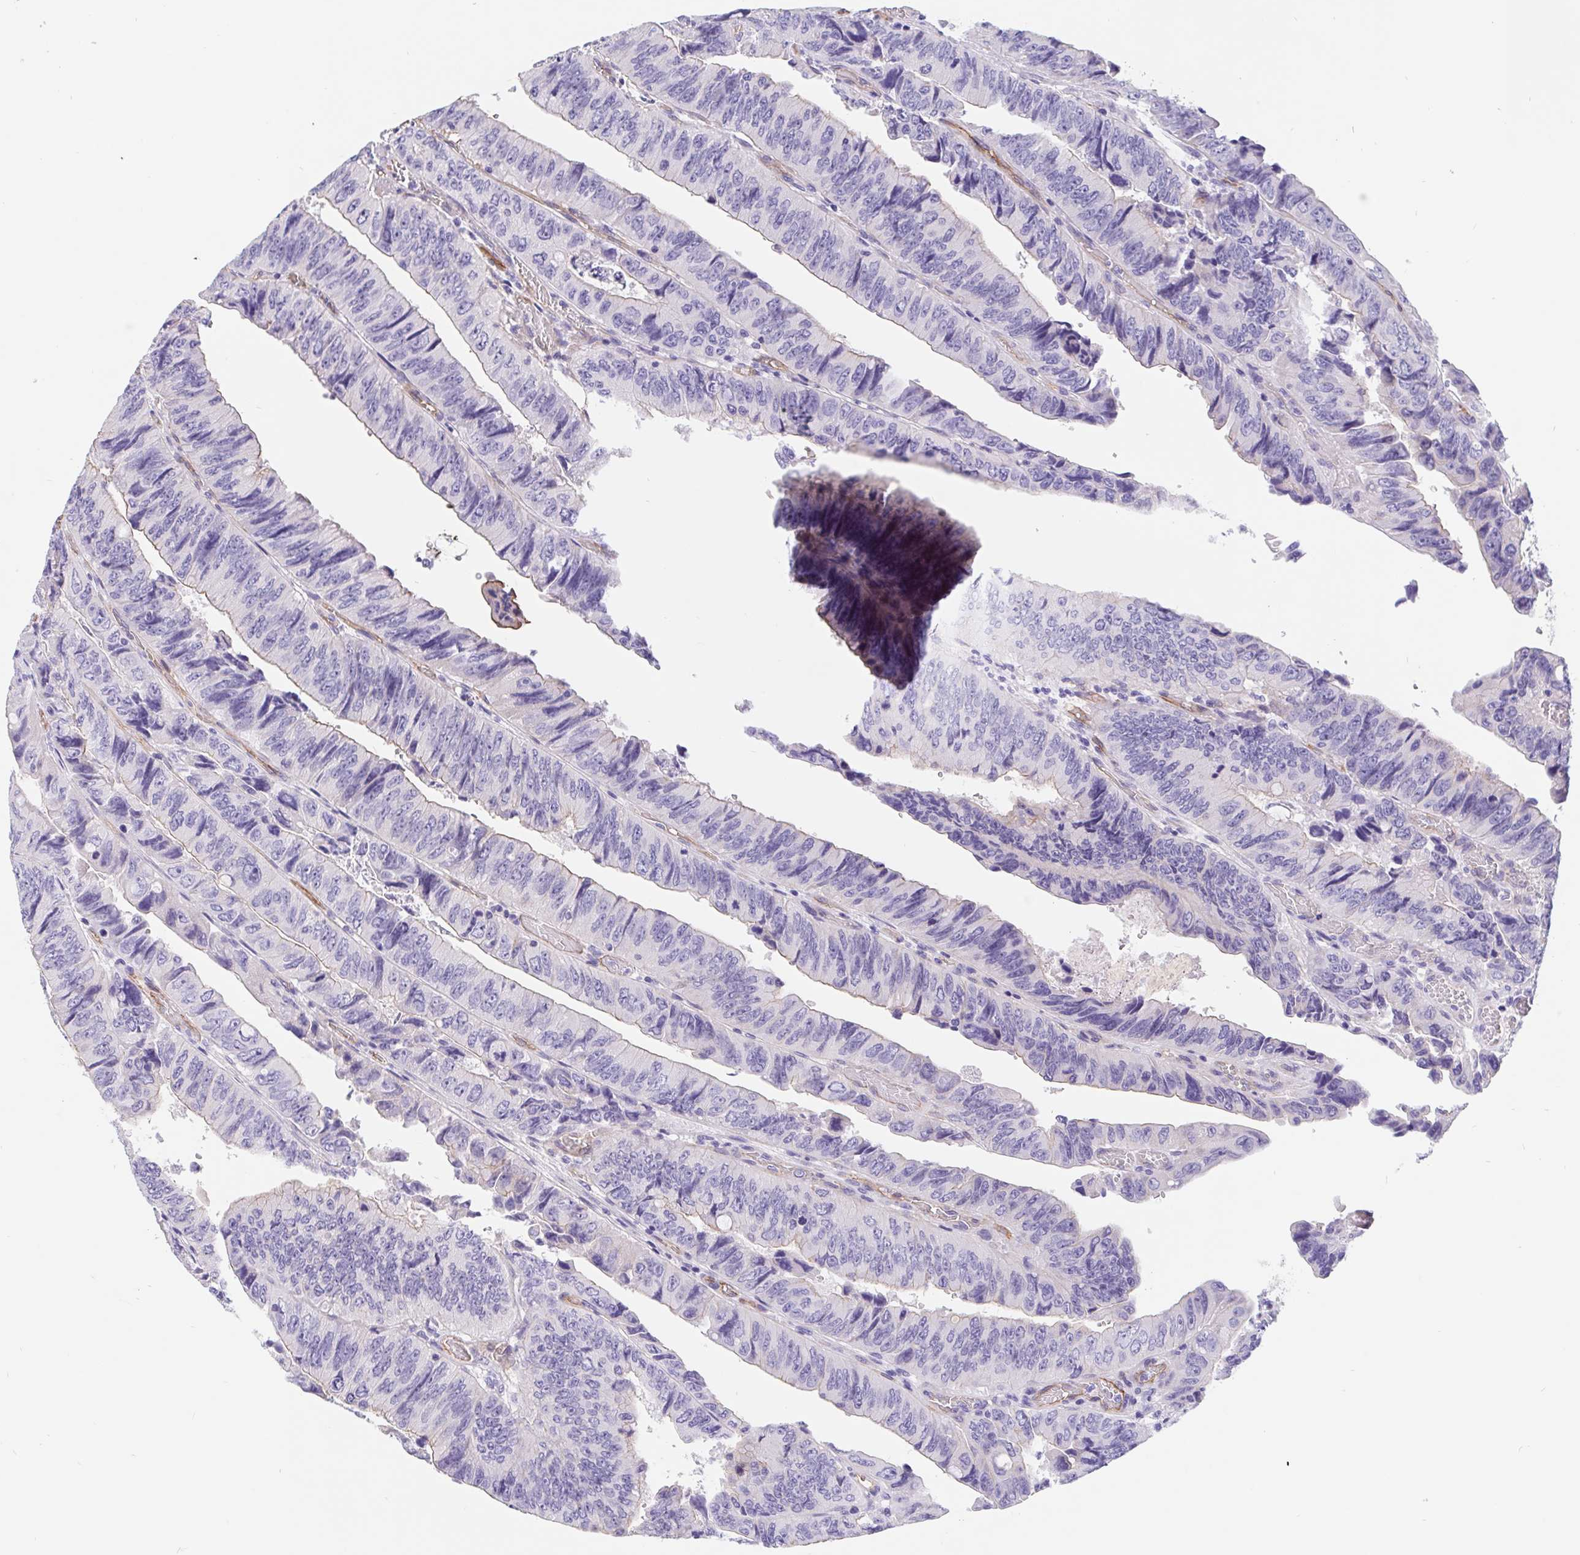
{"staining": {"intensity": "negative", "quantity": "none", "location": "none"}, "tissue": "colorectal cancer", "cell_type": "Tumor cells", "image_type": "cancer", "snomed": [{"axis": "morphology", "description": "Adenocarcinoma, NOS"}, {"axis": "topography", "description": "Colon"}], "caption": "High magnification brightfield microscopy of colorectal cancer stained with DAB (3,3'-diaminobenzidine) (brown) and counterstained with hematoxylin (blue): tumor cells show no significant staining. (Stains: DAB immunohistochemistry with hematoxylin counter stain, Microscopy: brightfield microscopy at high magnification).", "gene": "LIMCH1", "patient": {"sex": "female", "age": 84}}